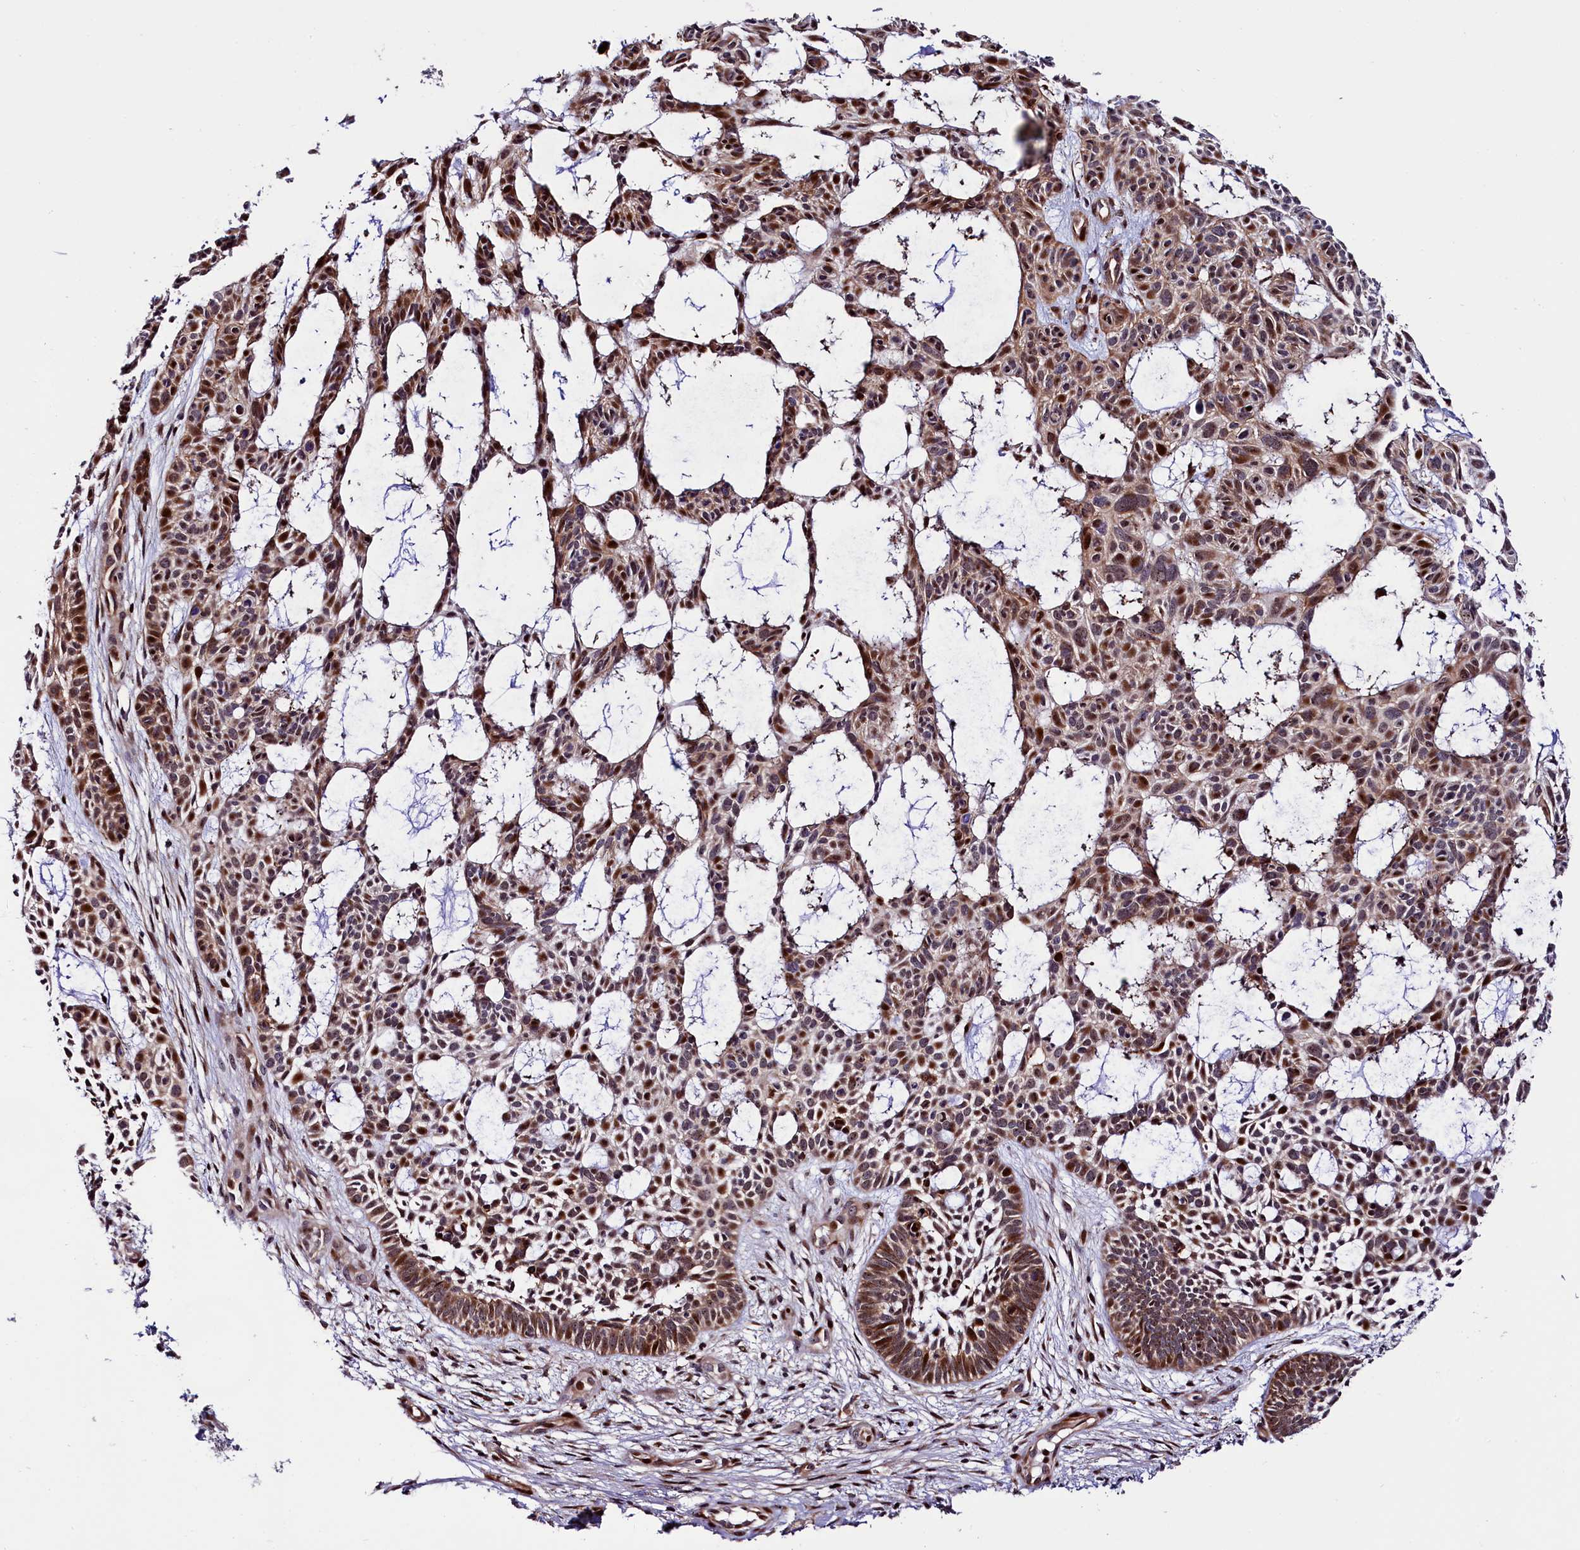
{"staining": {"intensity": "moderate", "quantity": ">75%", "location": "cytoplasmic/membranous,nuclear"}, "tissue": "skin cancer", "cell_type": "Tumor cells", "image_type": "cancer", "snomed": [{"axis": "morphology", "description": "Basal cell carcinoma"}, {"axis": "topography", "description": "Skin"}], "caption": "Protein expression analysis of basal cell carcinoma (skin) displays moderate cytoplasmic/membranous and nuclear staining in about >75% of tumor cells. (DAB = brown stain, brightfield microscopy at high magnification).", "gene": "TRMT112", "patient": {"sex": "male", "age": 89}}